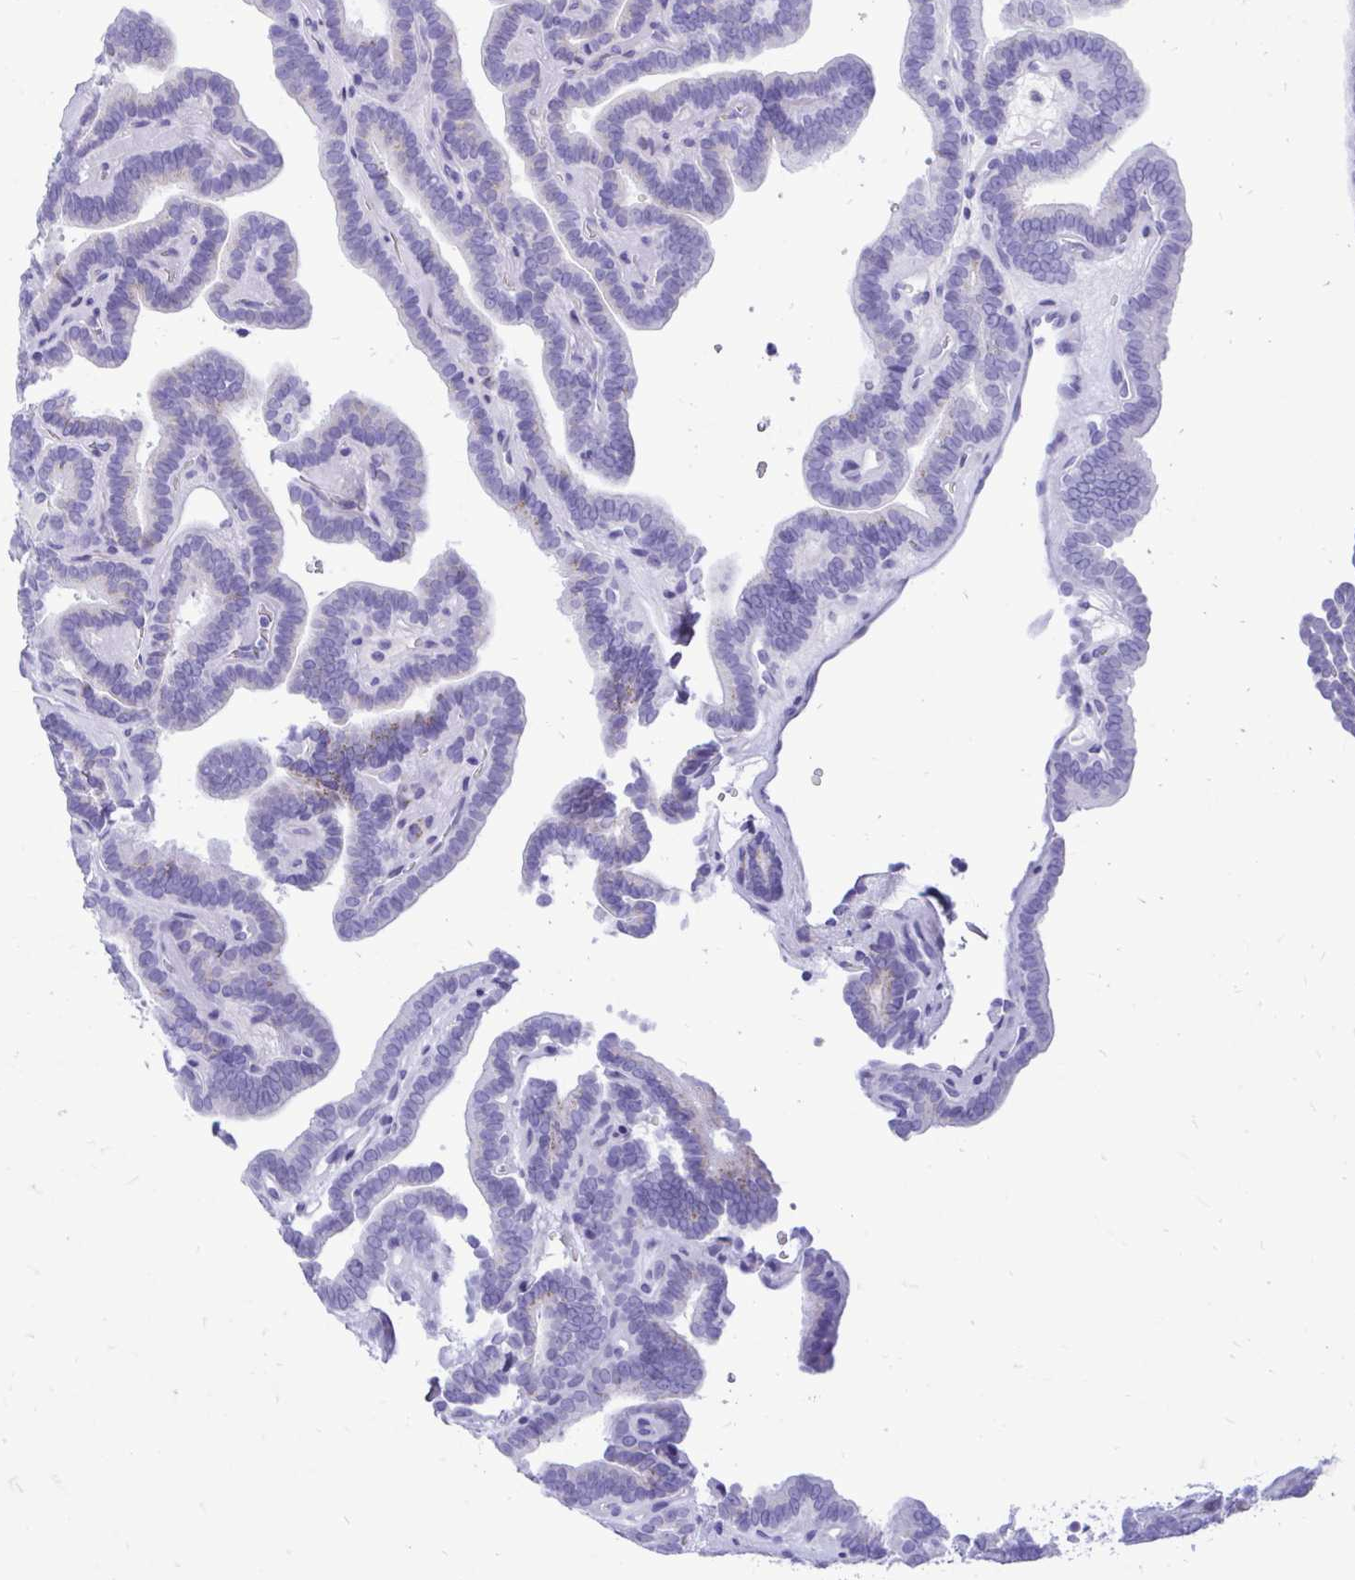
{"staining": {"intensity": "negative", "quantity": "none", "location": "none"}, "tissue": "thyroid cancer", "cell_type": "Tumor cells", "image_type": "cancer", "snomed": [{"axis": "morphology", "description": "Papillary adenocarcinoma, NOS"}, {"axis": "topography", "description": "Thyroid gland"}], "caption": "IHC image of human thyroid papillary adenocarcinoma stained for a protein (brown), which shows no staining in tumor cells.", "gene": "ANKDD1B", "patient": {"sex": "female", "age": 21}}